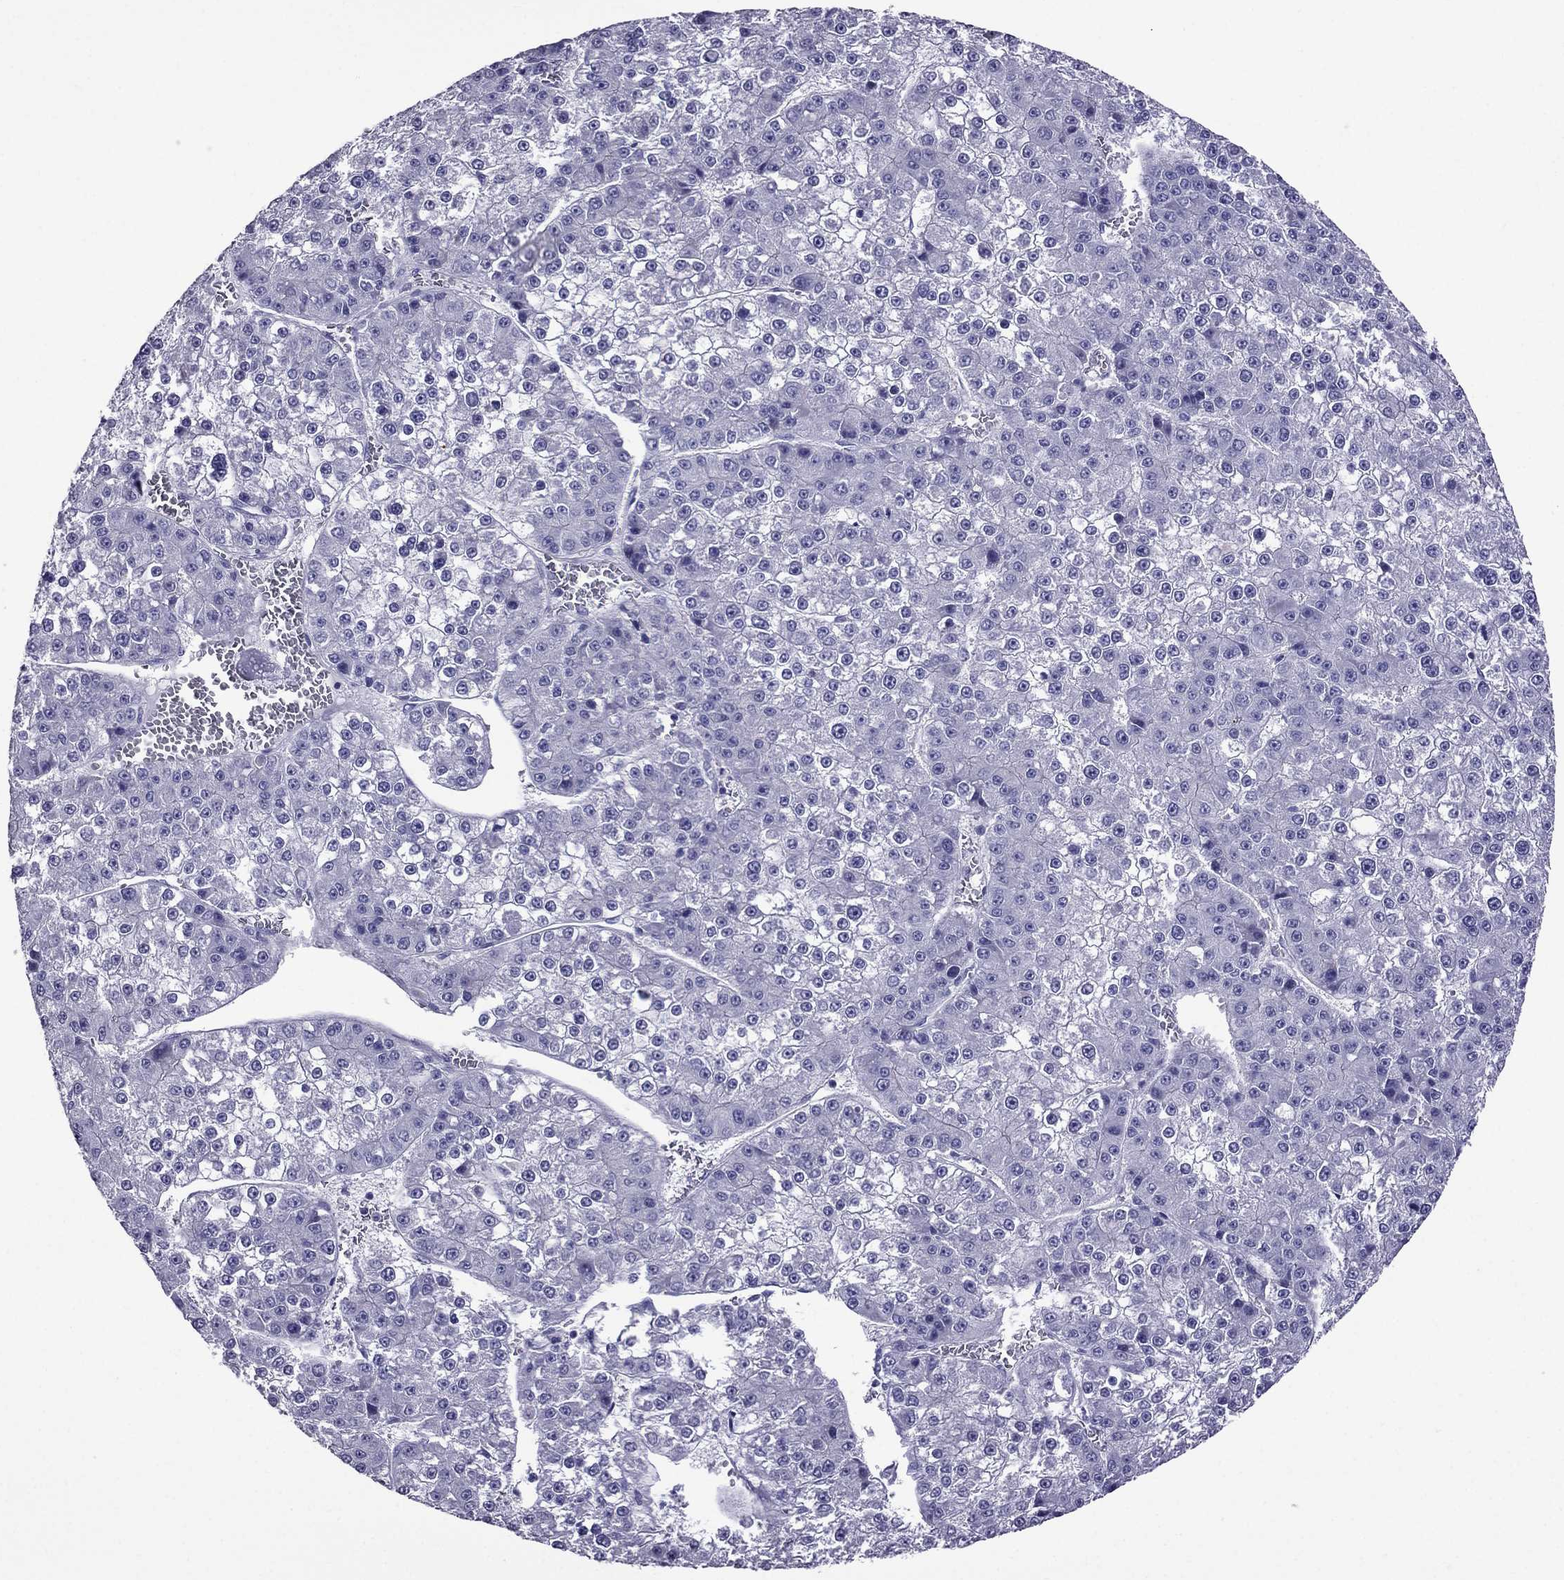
{"staining": {"intensity": "negative", "quantity": "none", "location": "none"}, "tissue": "liver cancer", "cell_type": "Tumor cells", "image_type": "cancer", "snomed": [{"axis": "morphology", "description": "Carcinoma, Hepatocellular, NOS"}, {"axis": "topography", "description": "Liver"}], "caption": "This micrograph is of liver hepatocellular carcinoma stained with immunohistochemistry (IHC) to label a protein in brown with the nuclei are counter-stained blue. There is no expression in tumor cells.", "gene": "OXCT2", "patient": {"sex": "female", "age": 73}}